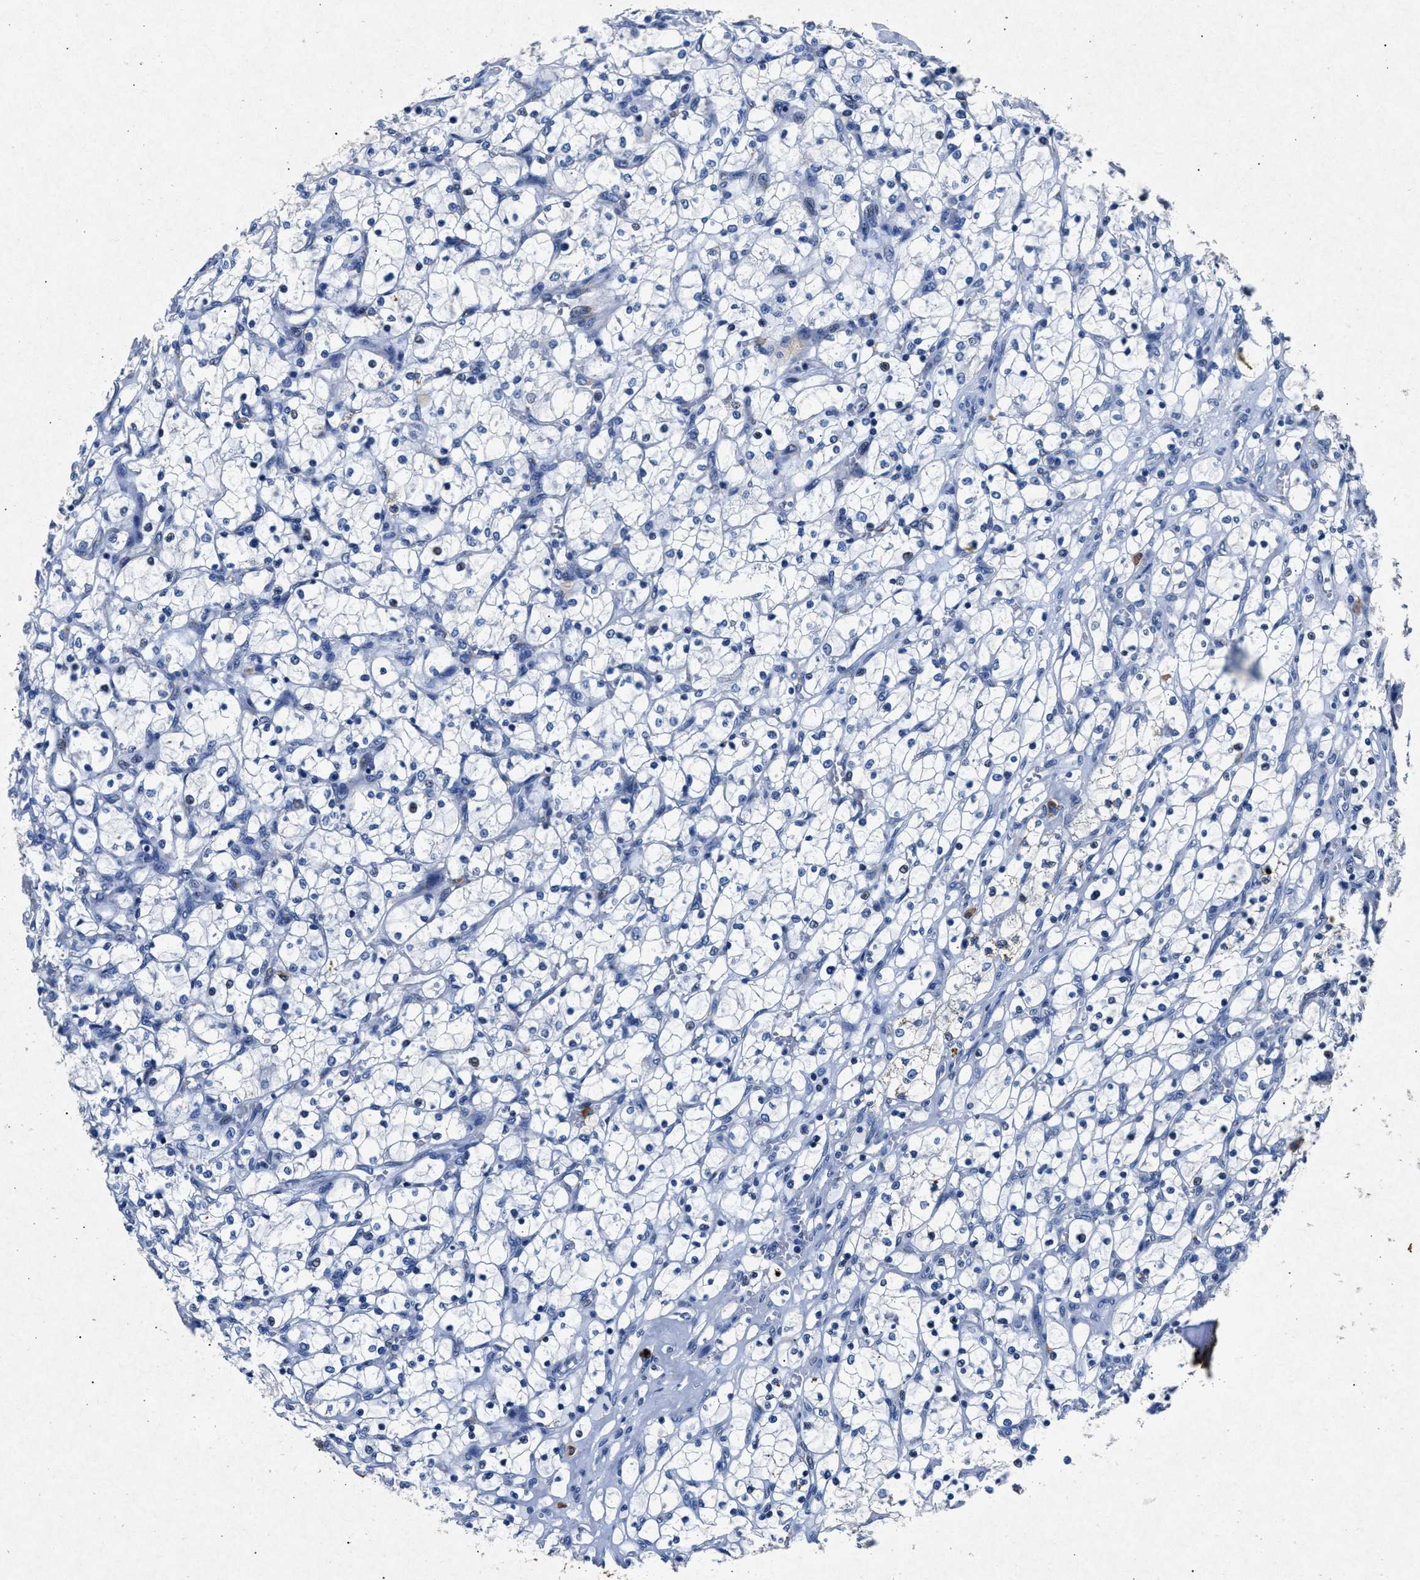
{"staining": {"intensity": "negative", "quantity": "none", "location": "none"}, "tissue": "renal cancer", "cell_type": "Tumor cells", "image_type": "cancer", "snomed": [{"axis": "morphology", "description": "Adenocarcinoma, NOS"}, {"axis": "topography", "description": "Kidney"}], "caption": "IHC image of renal cancer (adenocarcinoma) stained for a protein (brown), which reveals no expression in tumor cells.", "gene": "MAP6", "patient": {"sex": "female", "age": 69}}